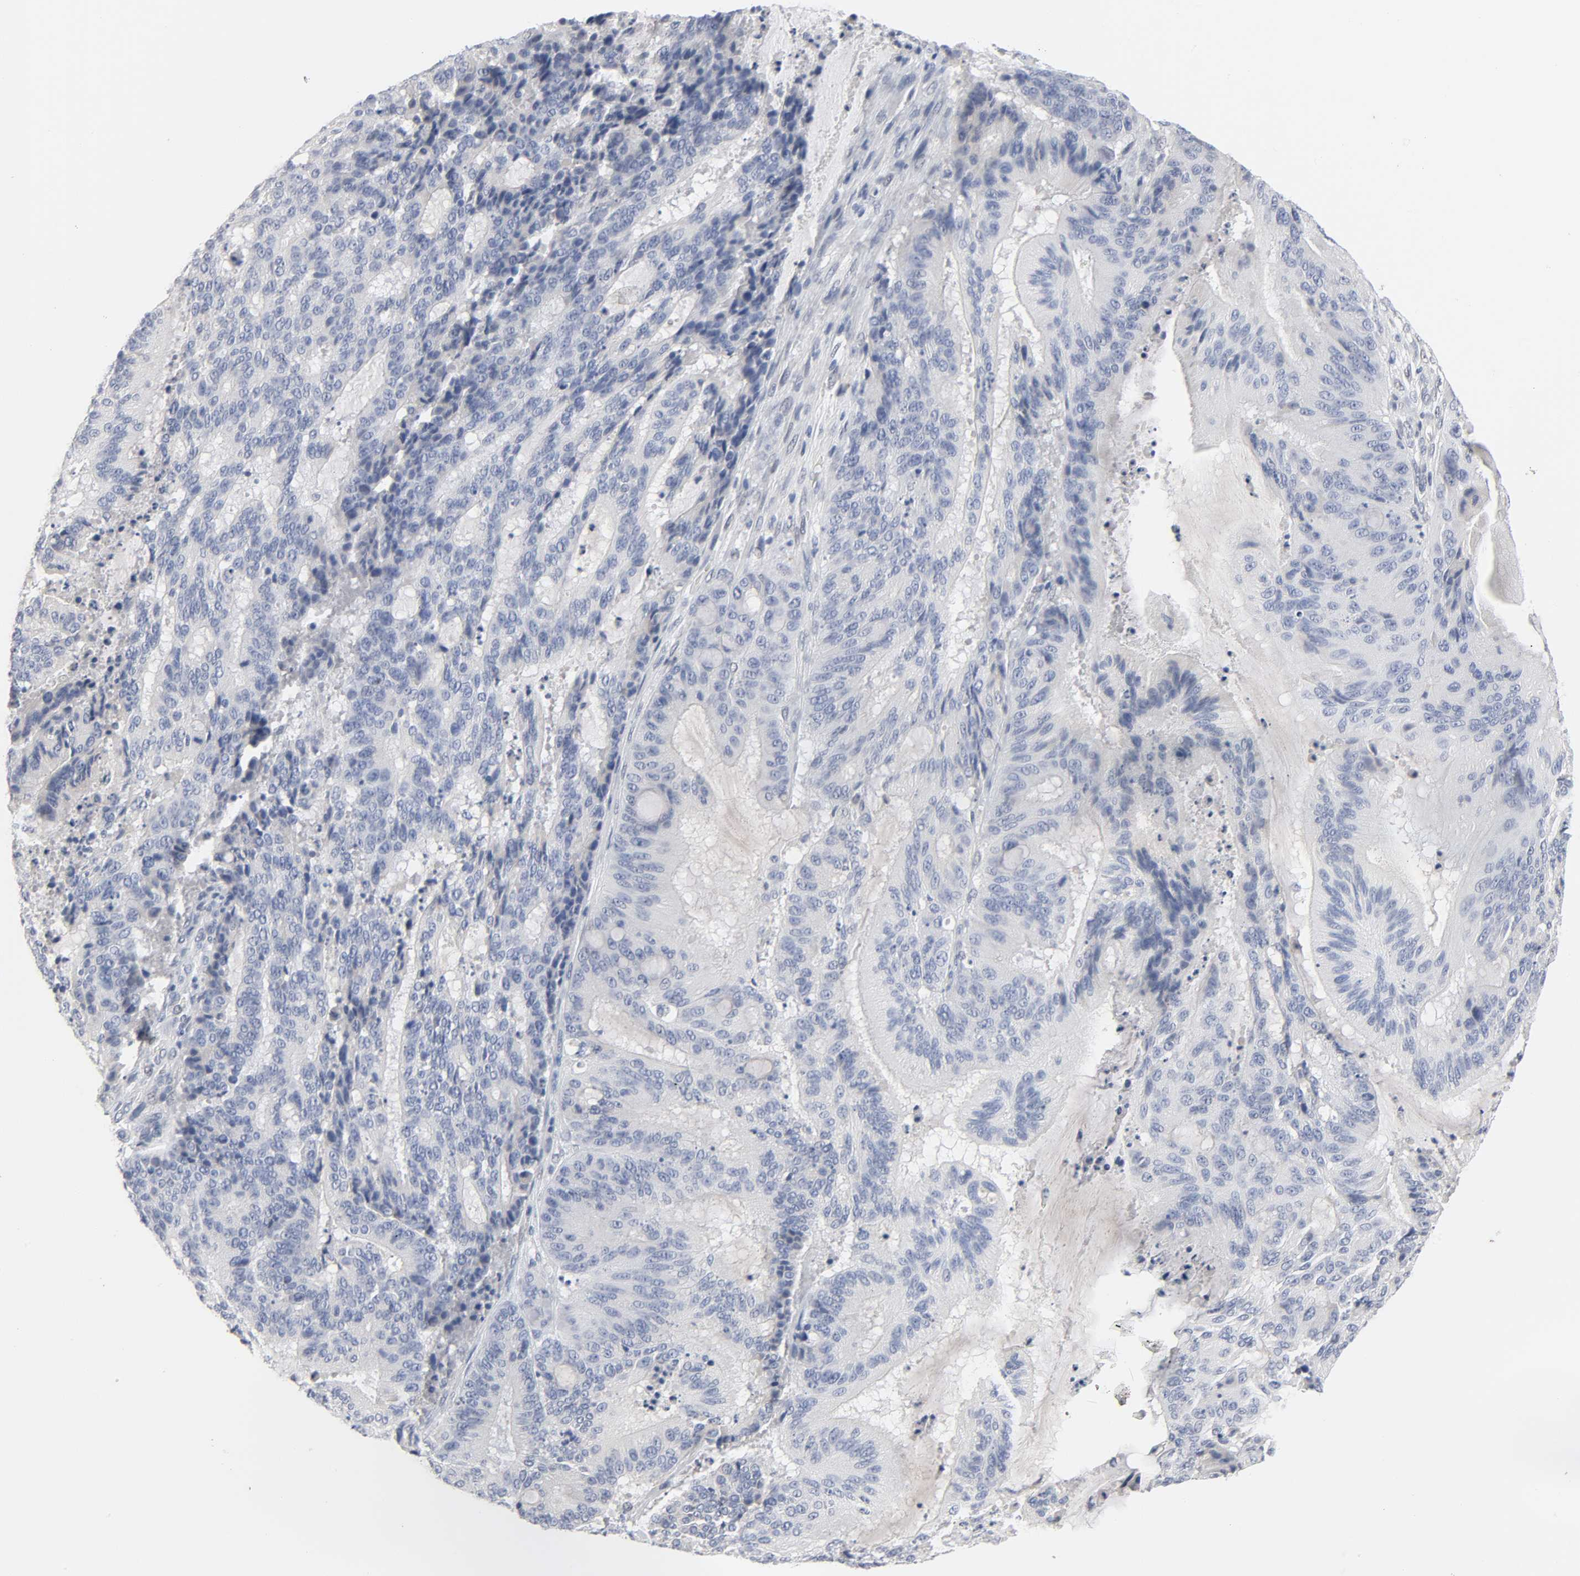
{"staining": {"intensity": "negative", "quantity": "none", "location": "none"}, "tissue": "liver cancer", "cell_type": "Tumor cells", "image_type": "cancer", "snomed": [{"axis": "morphology", "description": "Cholangiocarcinoma"}, {"axis": "topography", "description": "Liver"}], "caption": "Immunohistochemical staining of human liver cholangiocarcinoma exhibits no significant expression in tumor cells.", "gene": "SALL2", "patient": {"sex": "female", "age": 73}}